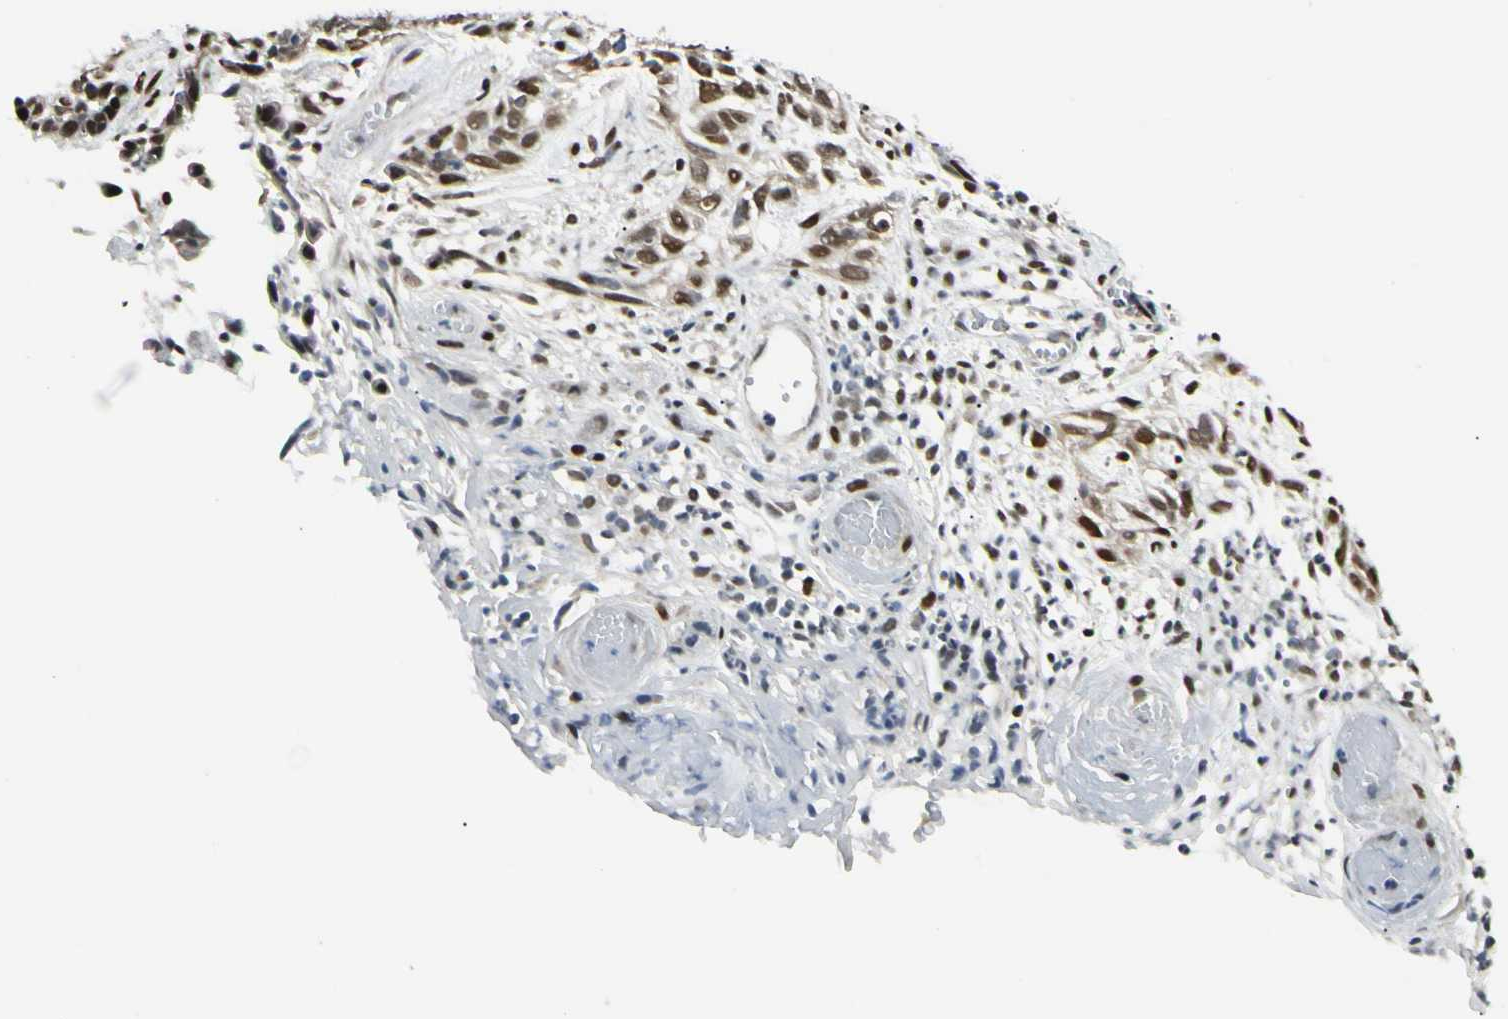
{"staining": {"intensity": "strong", "quantity": ">75%", "location": "cytoplasmic/membranous,nuclear"}, "tissue": "skin cancer", "cell_type": "Tumor cells", "image_type": "cancer", "snomed": [{"axis": "morphology", "description": "Basal cell carcinoma"}, {"axis": "topography", "description": "Skin"}], "caption": "There is high levels of strong cytoplasmic/membranous and nuclear staining in tumor cells of skin cancer (basal cell carcinoma), as demonstrated by immunohistochemical staining (brown color).", "gene": "ATXN1", "patient": {"sex": "male", "age": 87}}